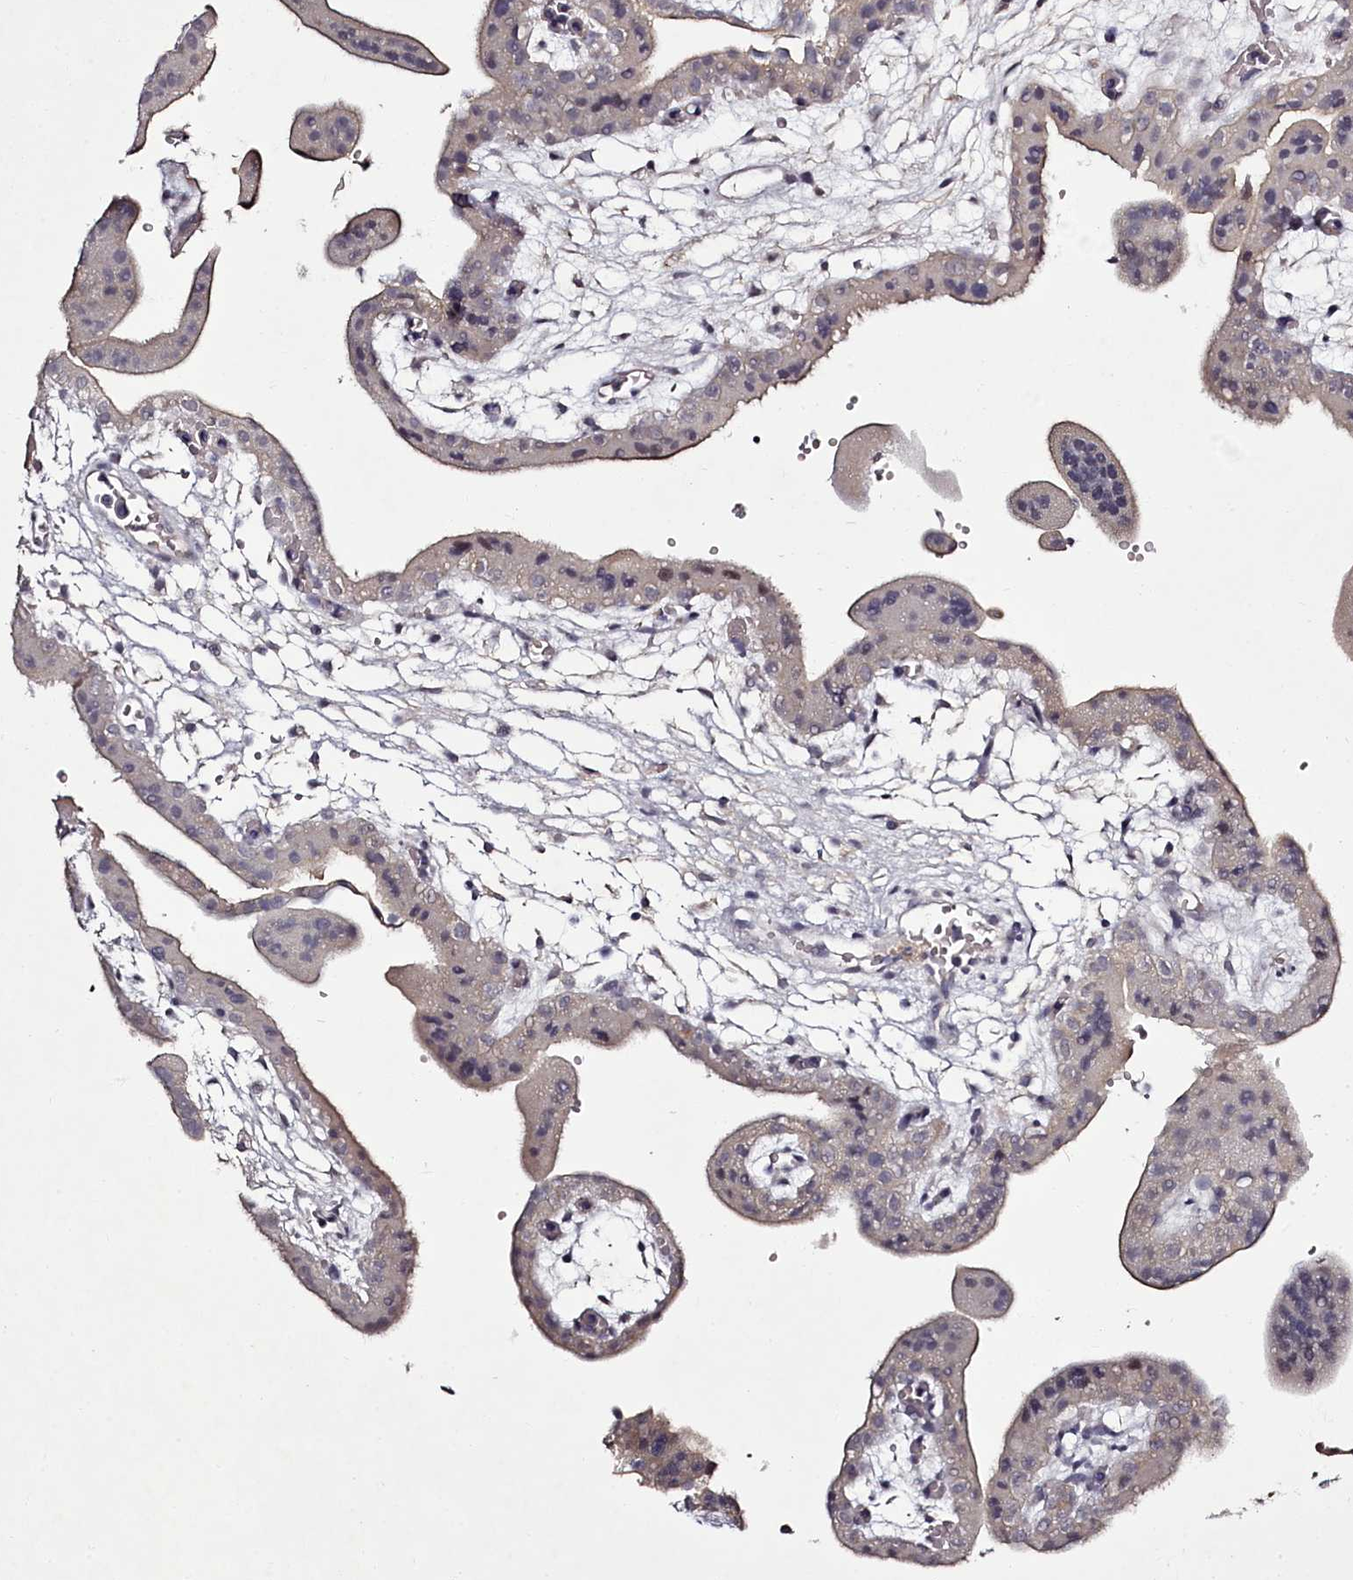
{"staining": {"intensity": "moderate", "quantity": "<25%", "location": "cytoplasmic/membranous"}, "tissue": "placenta", "cell_type": "Trophoblastic cells", "image_type": "normal", "snomed": [{"axis": "morphology", "description": "Normal tissue, NOS"}, {"axis": "topography", "description": "Placenta"}], "caption": "High-magnification brightfield microscopy of unremarkable placenta stained with DAB (3,3'-diaminobenzidine) (brown) and counterstained with hematoxylin (blue). trophoblastic cells exhibit moderate cytoplasmic/membranous staining is identified in approximately<25% of cells.", "gene": "RBMXL2", "patient": {"sex": "female", "age": 18}}